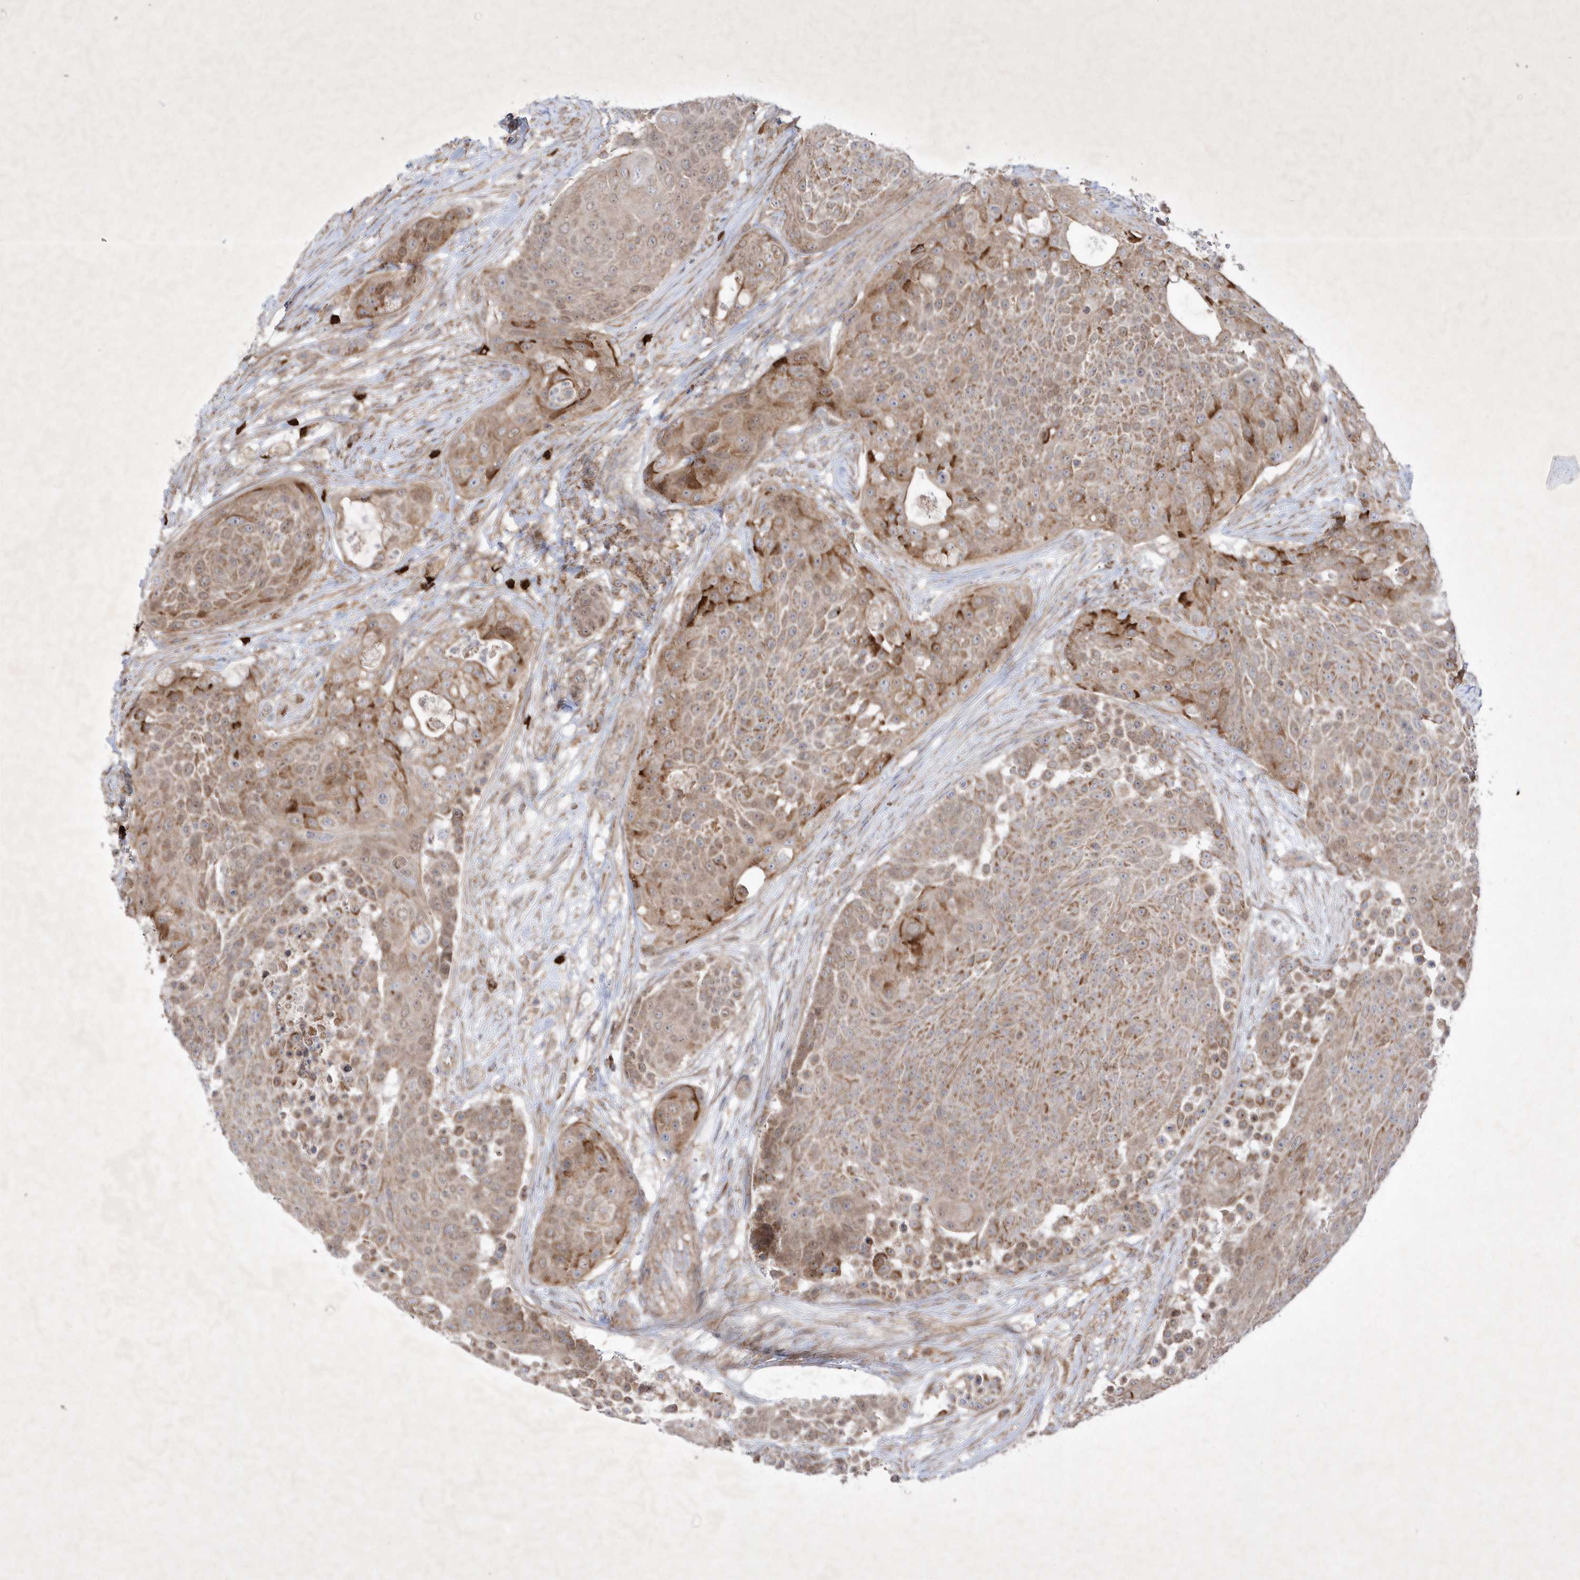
{"staining": {"intensity": "moderate", "quantity": ">75%", "location": "cytoplasmic/membranous"}, "tissue": "urothelial cancer", "cell_type": "Tumor cells", "image_type": "cancer", "snomed": [{"axis": "morphology", "description": "Urothelial carcinoma, High grade"}, {"axis": "topography", "description": "Urinary bladder"}], "caption": "Human urothelial cancer stained with a brown dye displays moderate cytoplasmic/membranous positive positivity in about >75% of tumor cells.", "gene": "OPA1", "patient": {"sex": "female", "age": 63}}